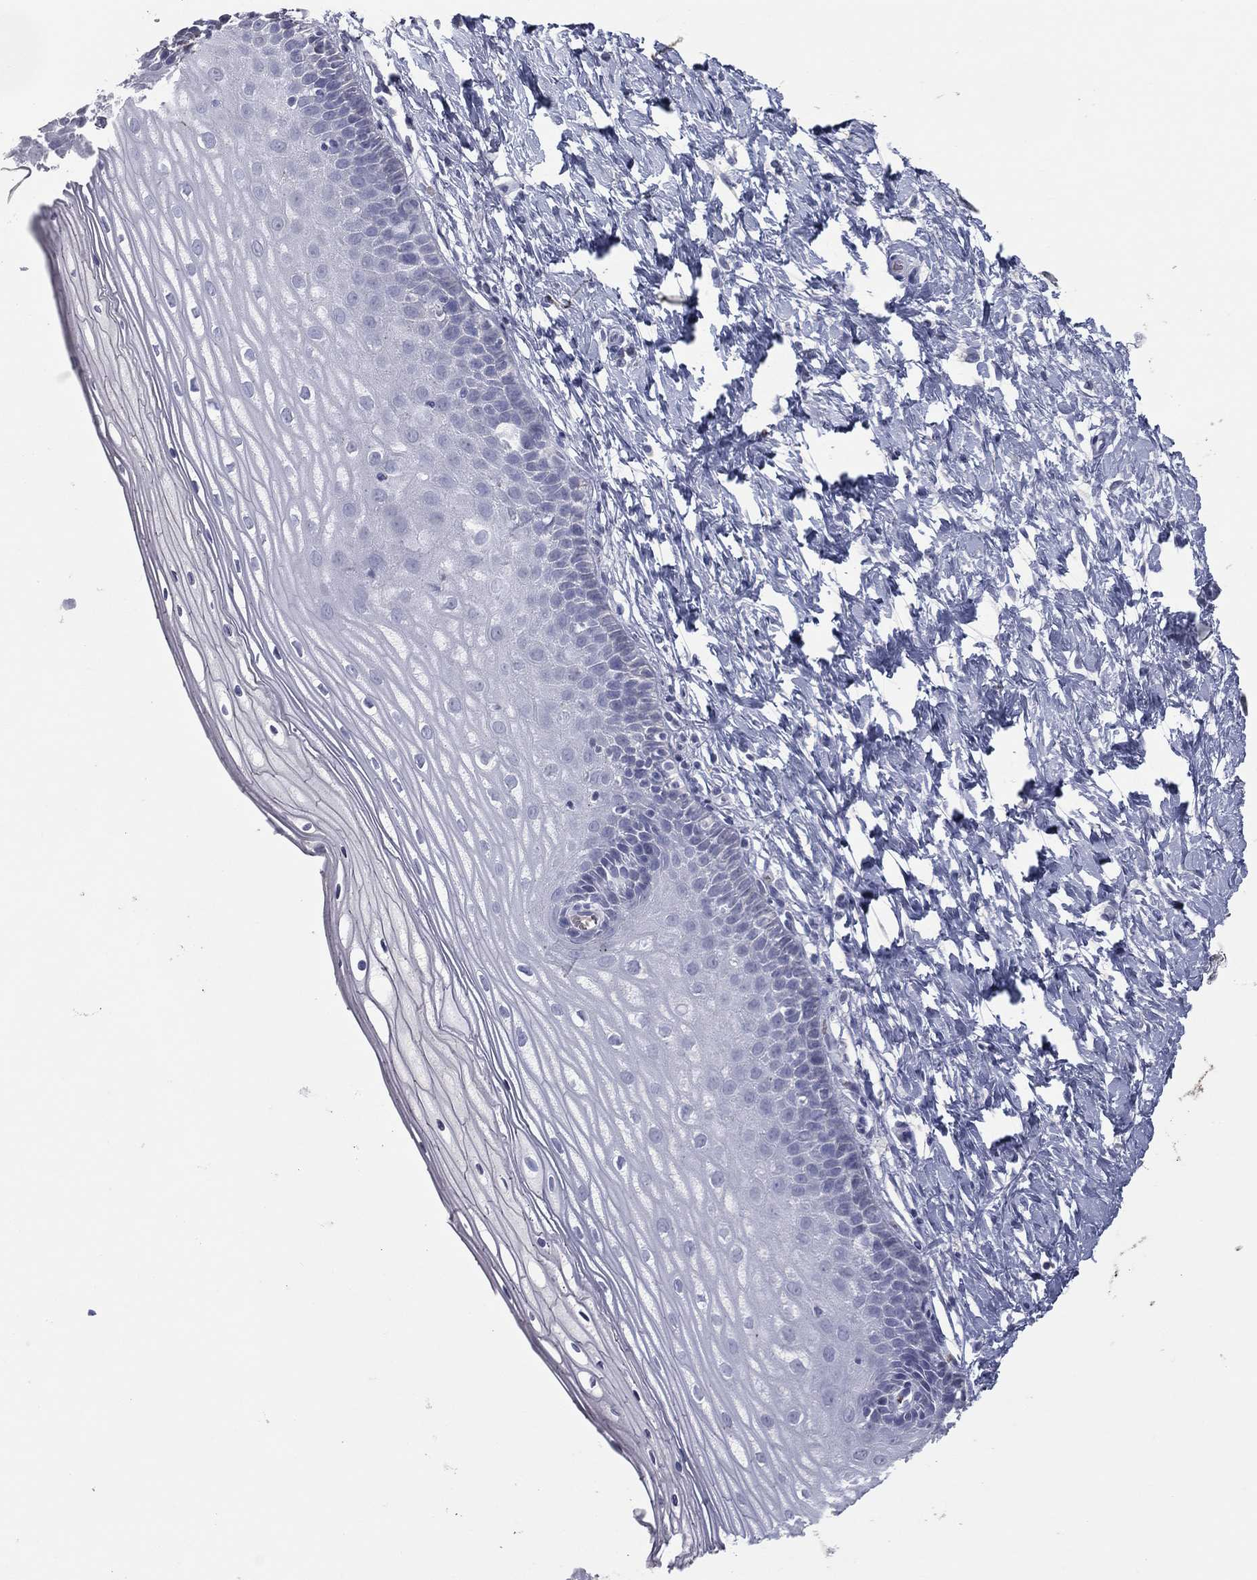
{"staining": {"intensity": "negative", "quantity": "none", "location": "none"}, "tissue": "cervix", "cell_type": "Glandular cells", "image_type": "normal", "snomed": [{"axis": "morphology", "description": "Normal tissue, NOS"}, {"axis": "topography", "description": "Cervix"}], "caption": "Protein analysis of benign cervix reveals no significant staining in glandular cells. (DAB immunohistochemistry visualized using brightfield microscopy, high magnification).", "gene": "ESX1", "patient": {"sex": "female", "age": 37}}